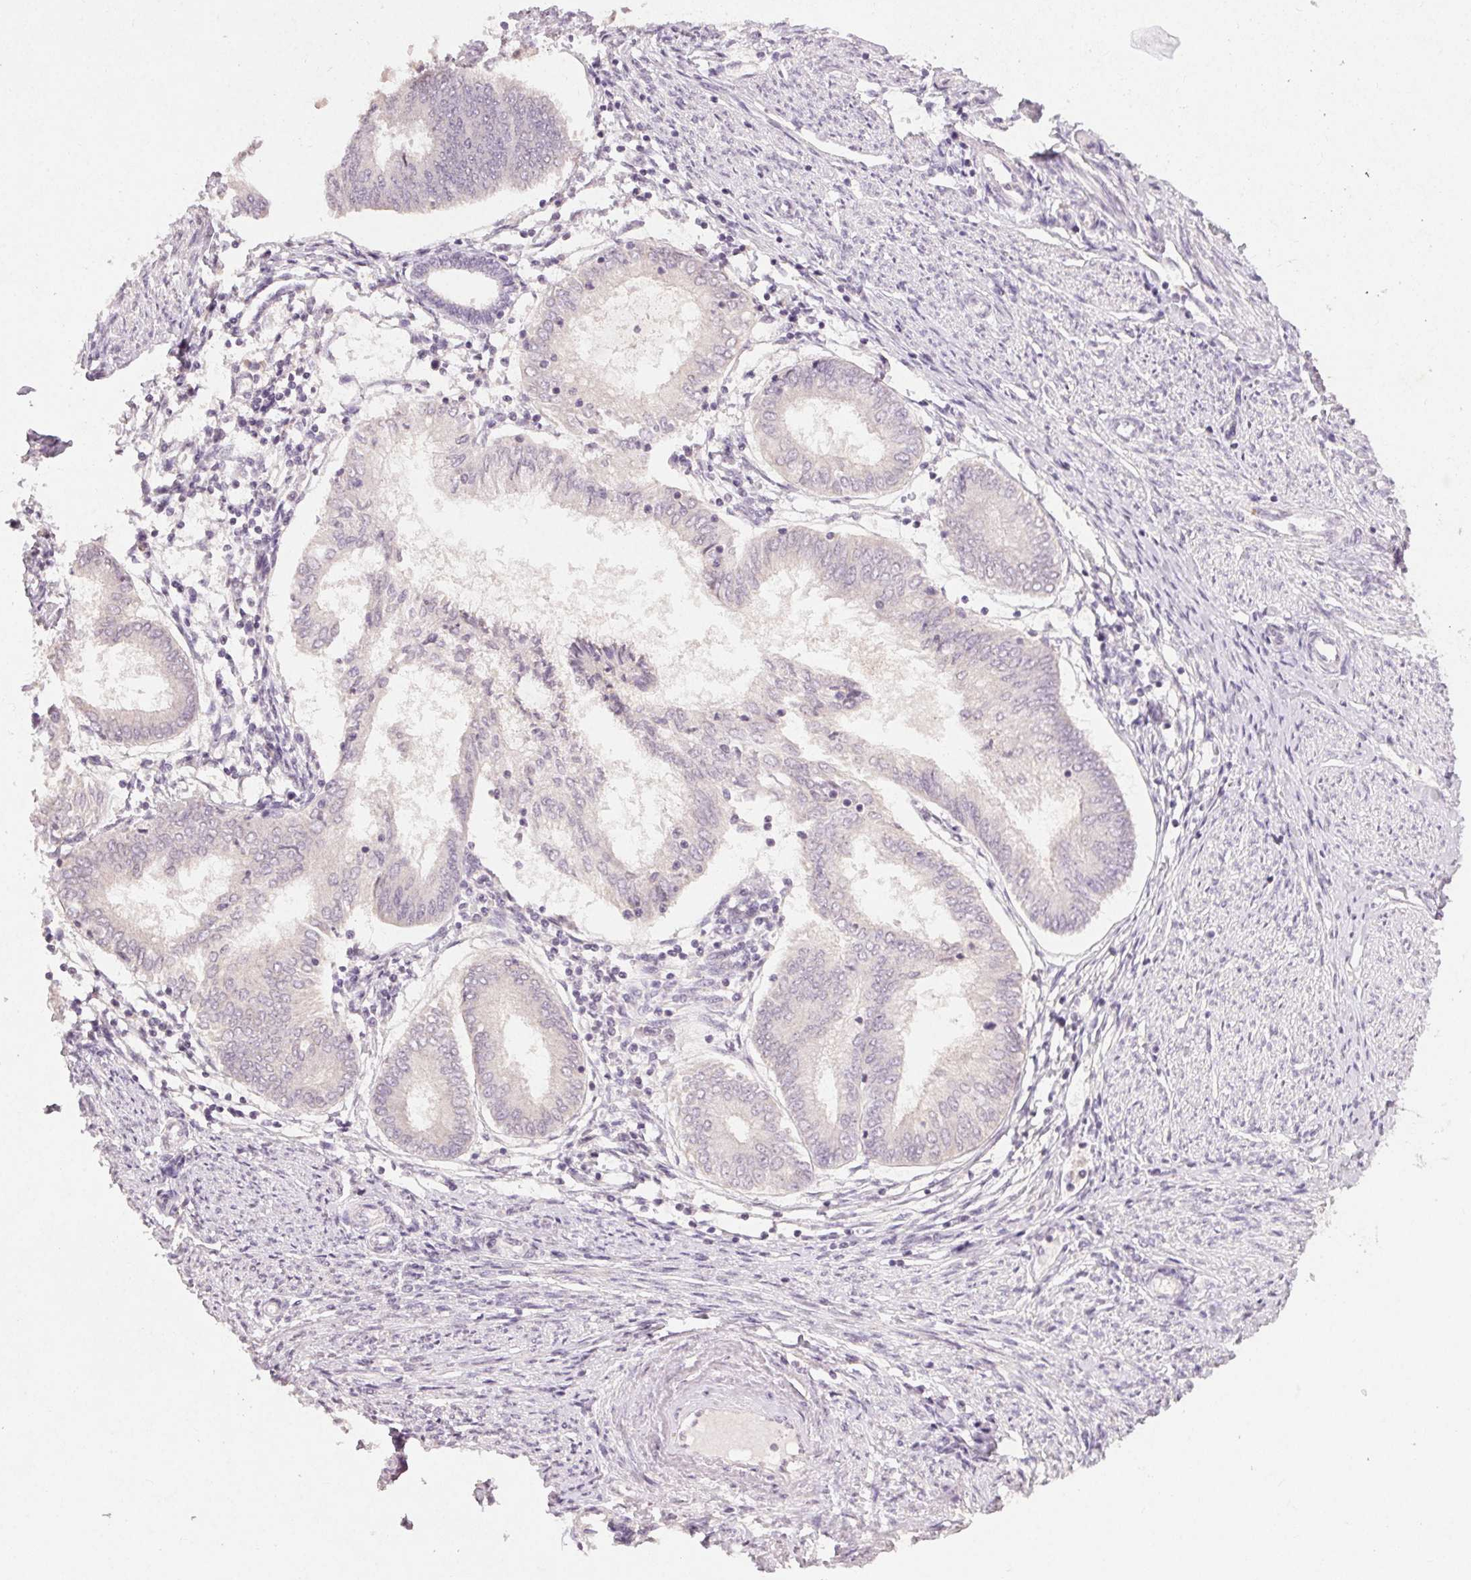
{"staining": {"intensity": "negative", "quantity": "none", "location": "none"}, "tissue": "endometrial cancer", "cell_type": "Tumor cells", "image_type": "cancer", "snomed": [{"axis": "morphology", "description": "Adenocarcinoma, NOS"}, {"axis": "topography", "description": "Endometrium"}], "caption": "Immunohistochemical staining of endometrial cancer (adenocarcinoma) displays no significant positivity in tumor cells.", "gene": "KLRC3", "patient": {"sex": "female", "age": 68}}